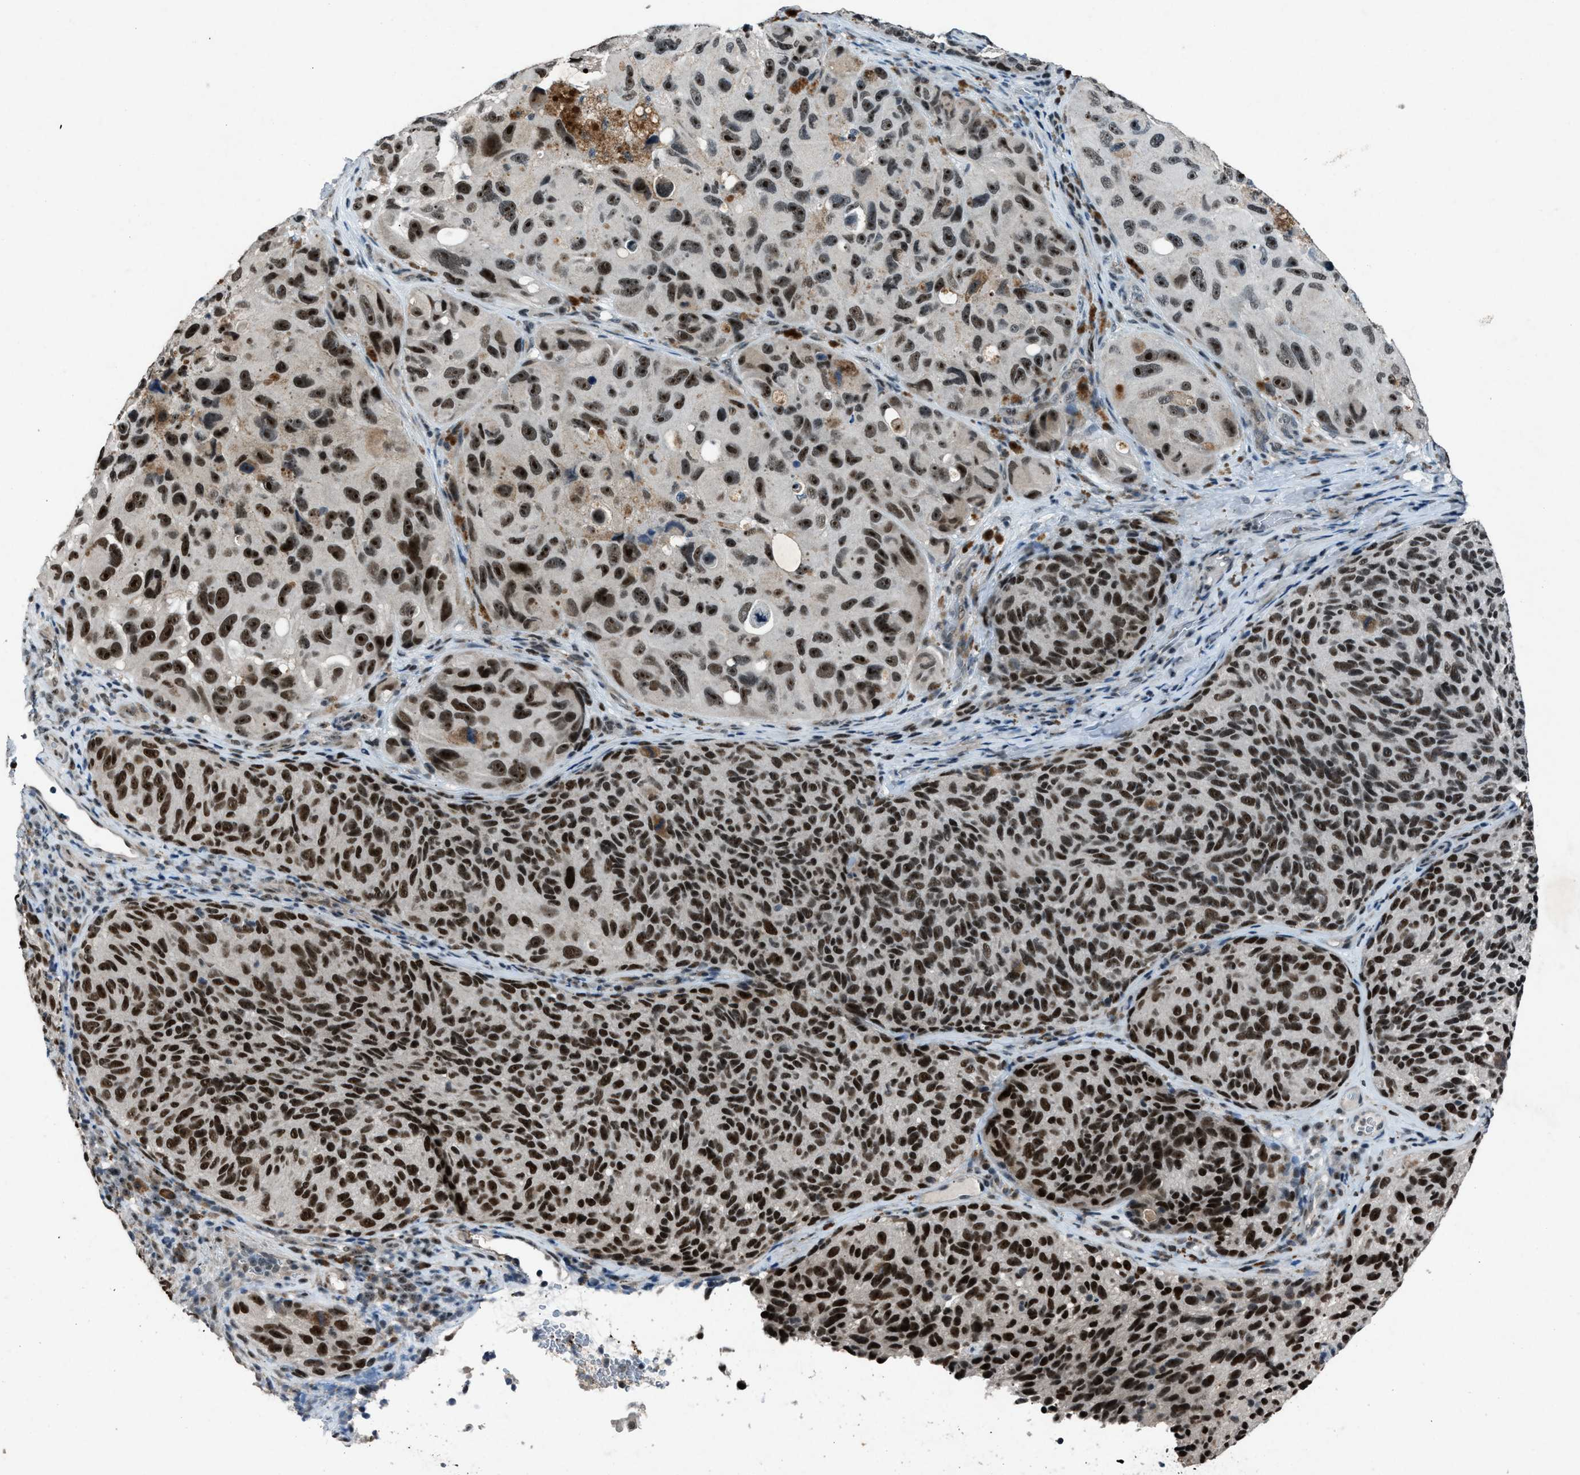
{"staining": {"intensity": "strong", "quantity": ">75%", "location": "nuclear"}, "tissue": "melanoma", "cell_type": "Tumor cells", "image_type": "cancer", "snomed": [{"axis": "morphology", "description": "Malignant melanoma, NOS"}, {"axis": "topography", "description": "Skin"}], "caption": "Malignant melanoma was stained to show a protein in brown. There is high levels of strong nuclear staining in approximately >75% of tumor cells.", "gene": "ADCY1", "patient": {"sex": "female", "age": 73}}